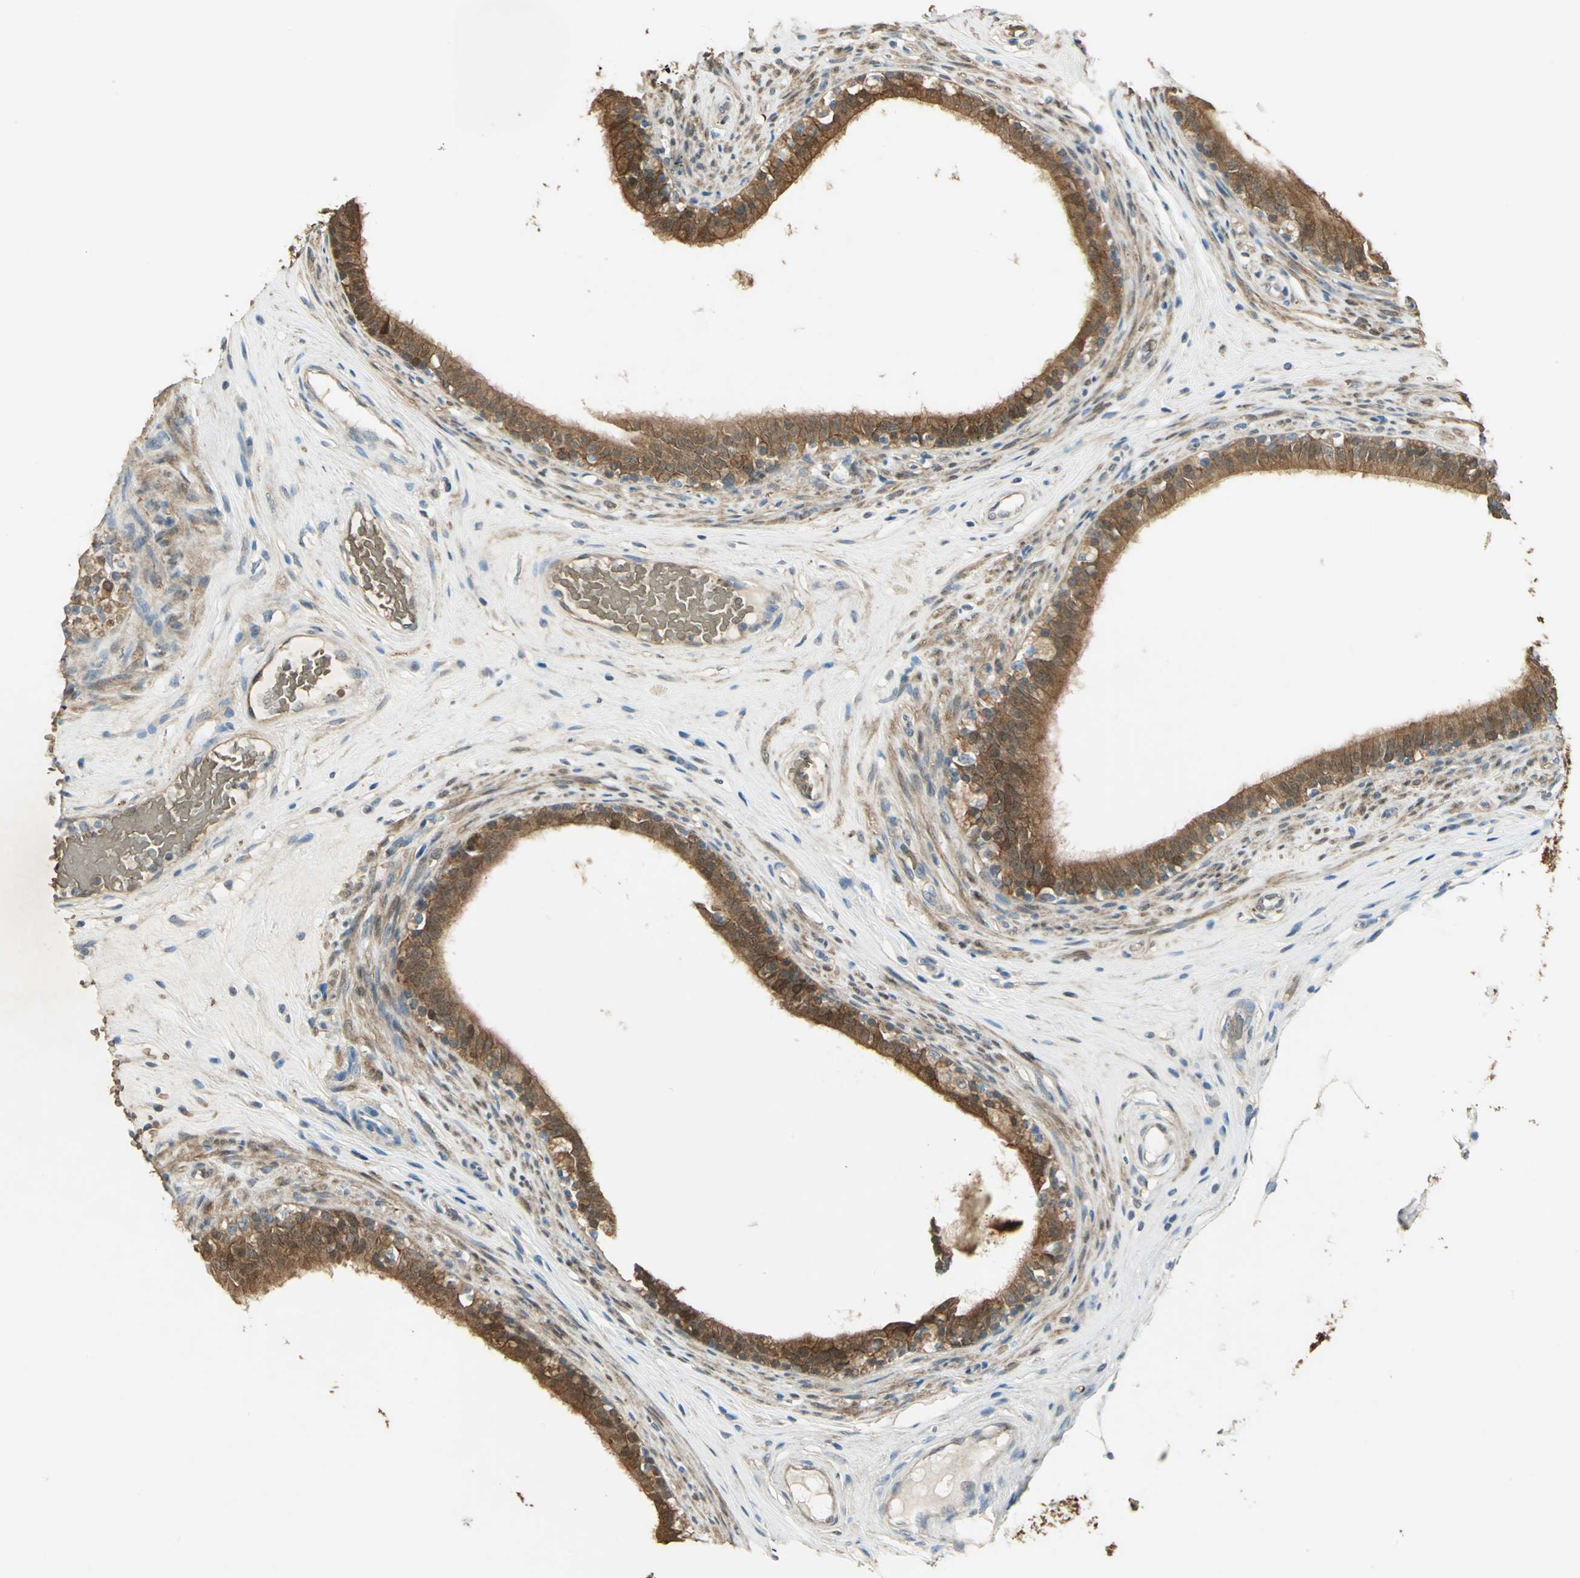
{"staining": {"intensity": "strong", "quantity": ">75%", "location": "cytoplasmic/membranous,nuclear"}, "tissue": "epididymis", "cell_type": "Glandular cells", "image_type": "normal", "snomed": [{"axis": "morphology", "description": "Normal tissue, NOS"}, {"axis": "morphology", "description": "Inflammation, NOS"}, {"axis": "topography", "description": "Epididymis"}], "caption": "Protein staining displays strong cytoplasmic/membranous,nuclear expression in approximately >75% of glandular cells in normal epididymis.", "gene": "DDAH1", "patient": {"sex": "male", "age": 84}}